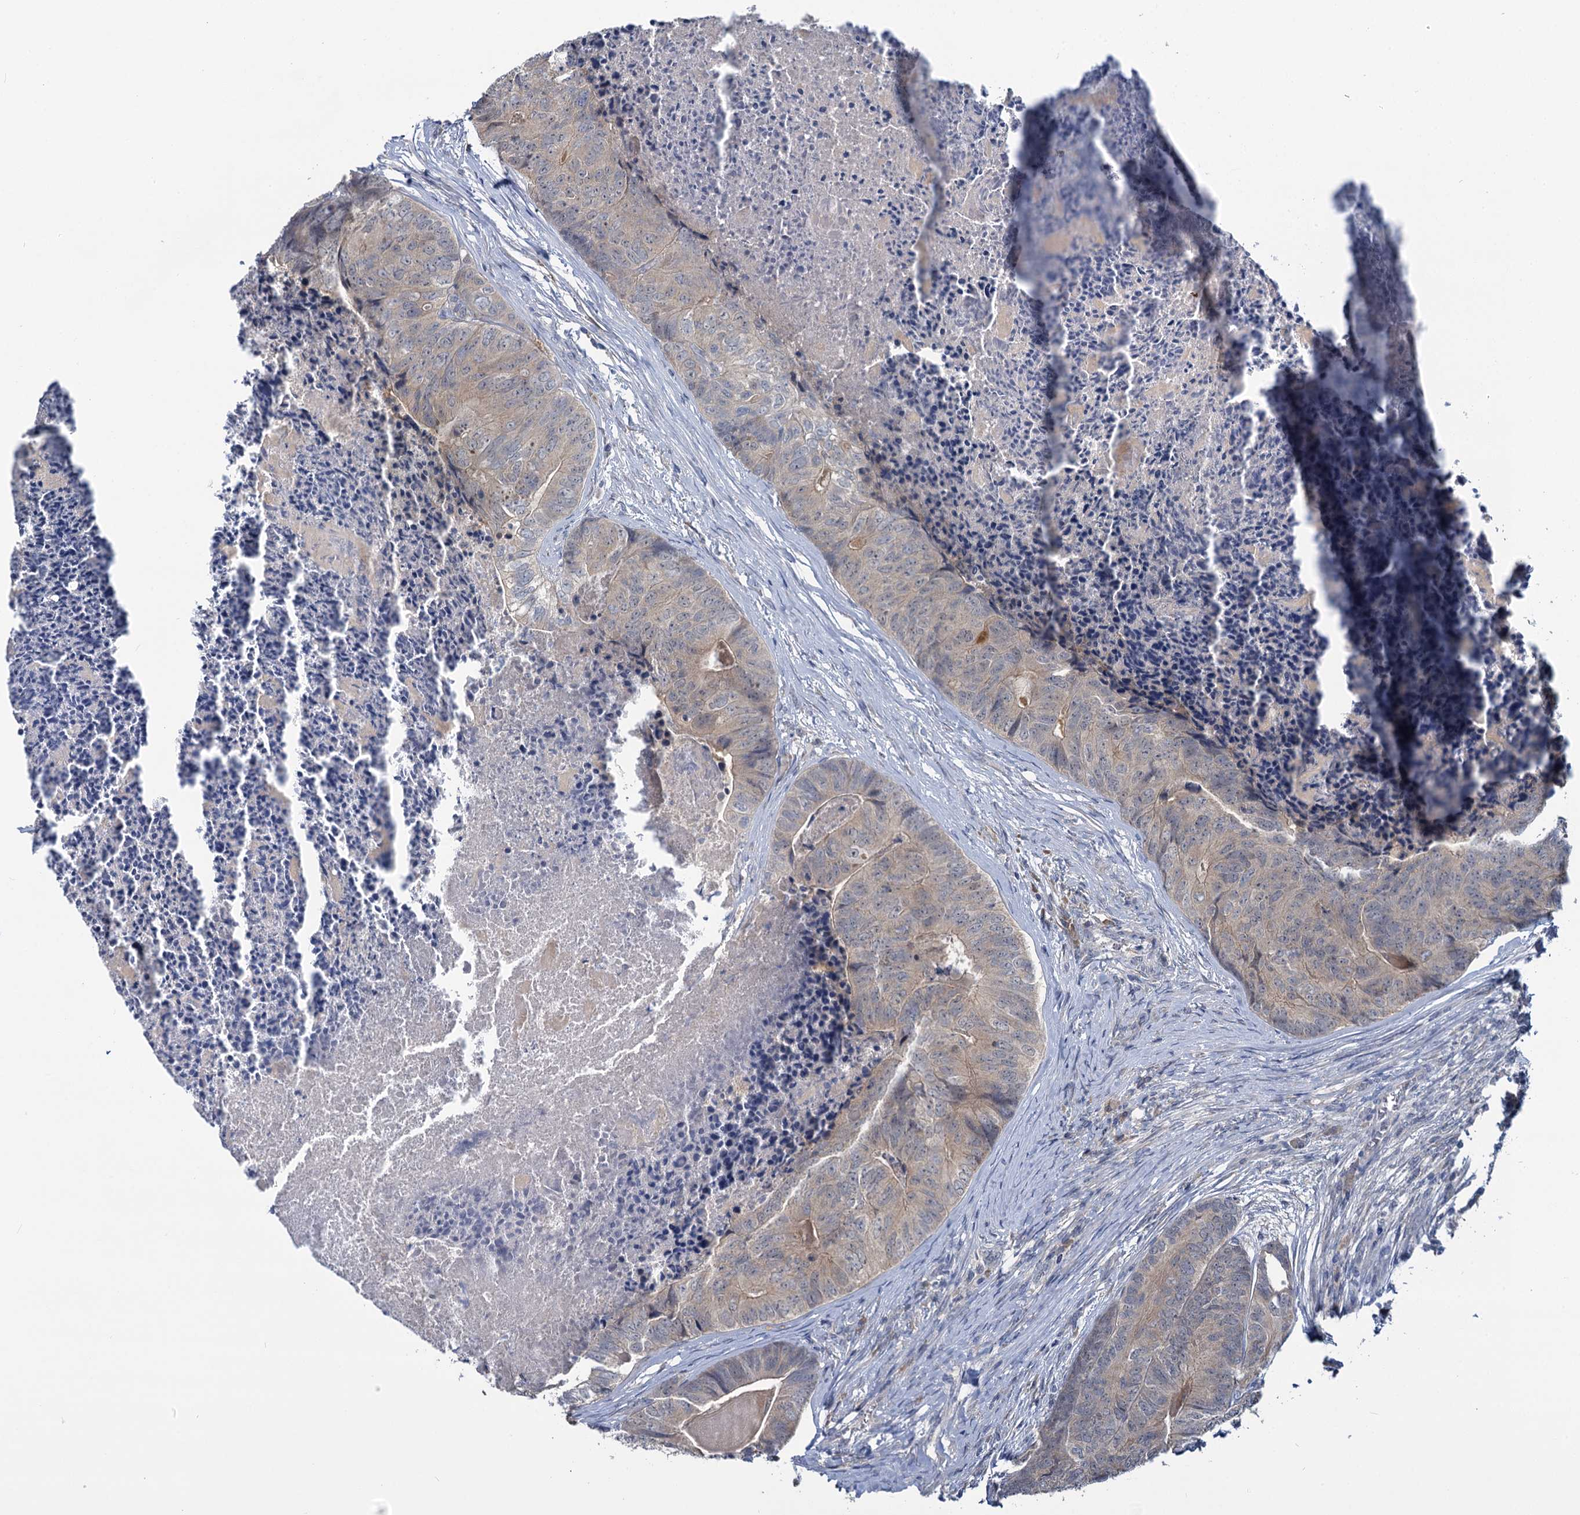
{"staining": {"intensity": "negative", "quantity": "none", "location": "none"}, "tissue": "colorectal cancer", "cell_type": "Tumor cells", "image_type": "cancer", "snomed": [{"axis": "morphology", "description": "Adenocarcinoma, NOS"}, {"axis": "topography", "description": "Colon"}], "caption": "Image shows no significant protein staining in tumor cells of colorectal cancer.", "gene": "ANKRD42", "patient": {"sex": "female", "age": 67}}